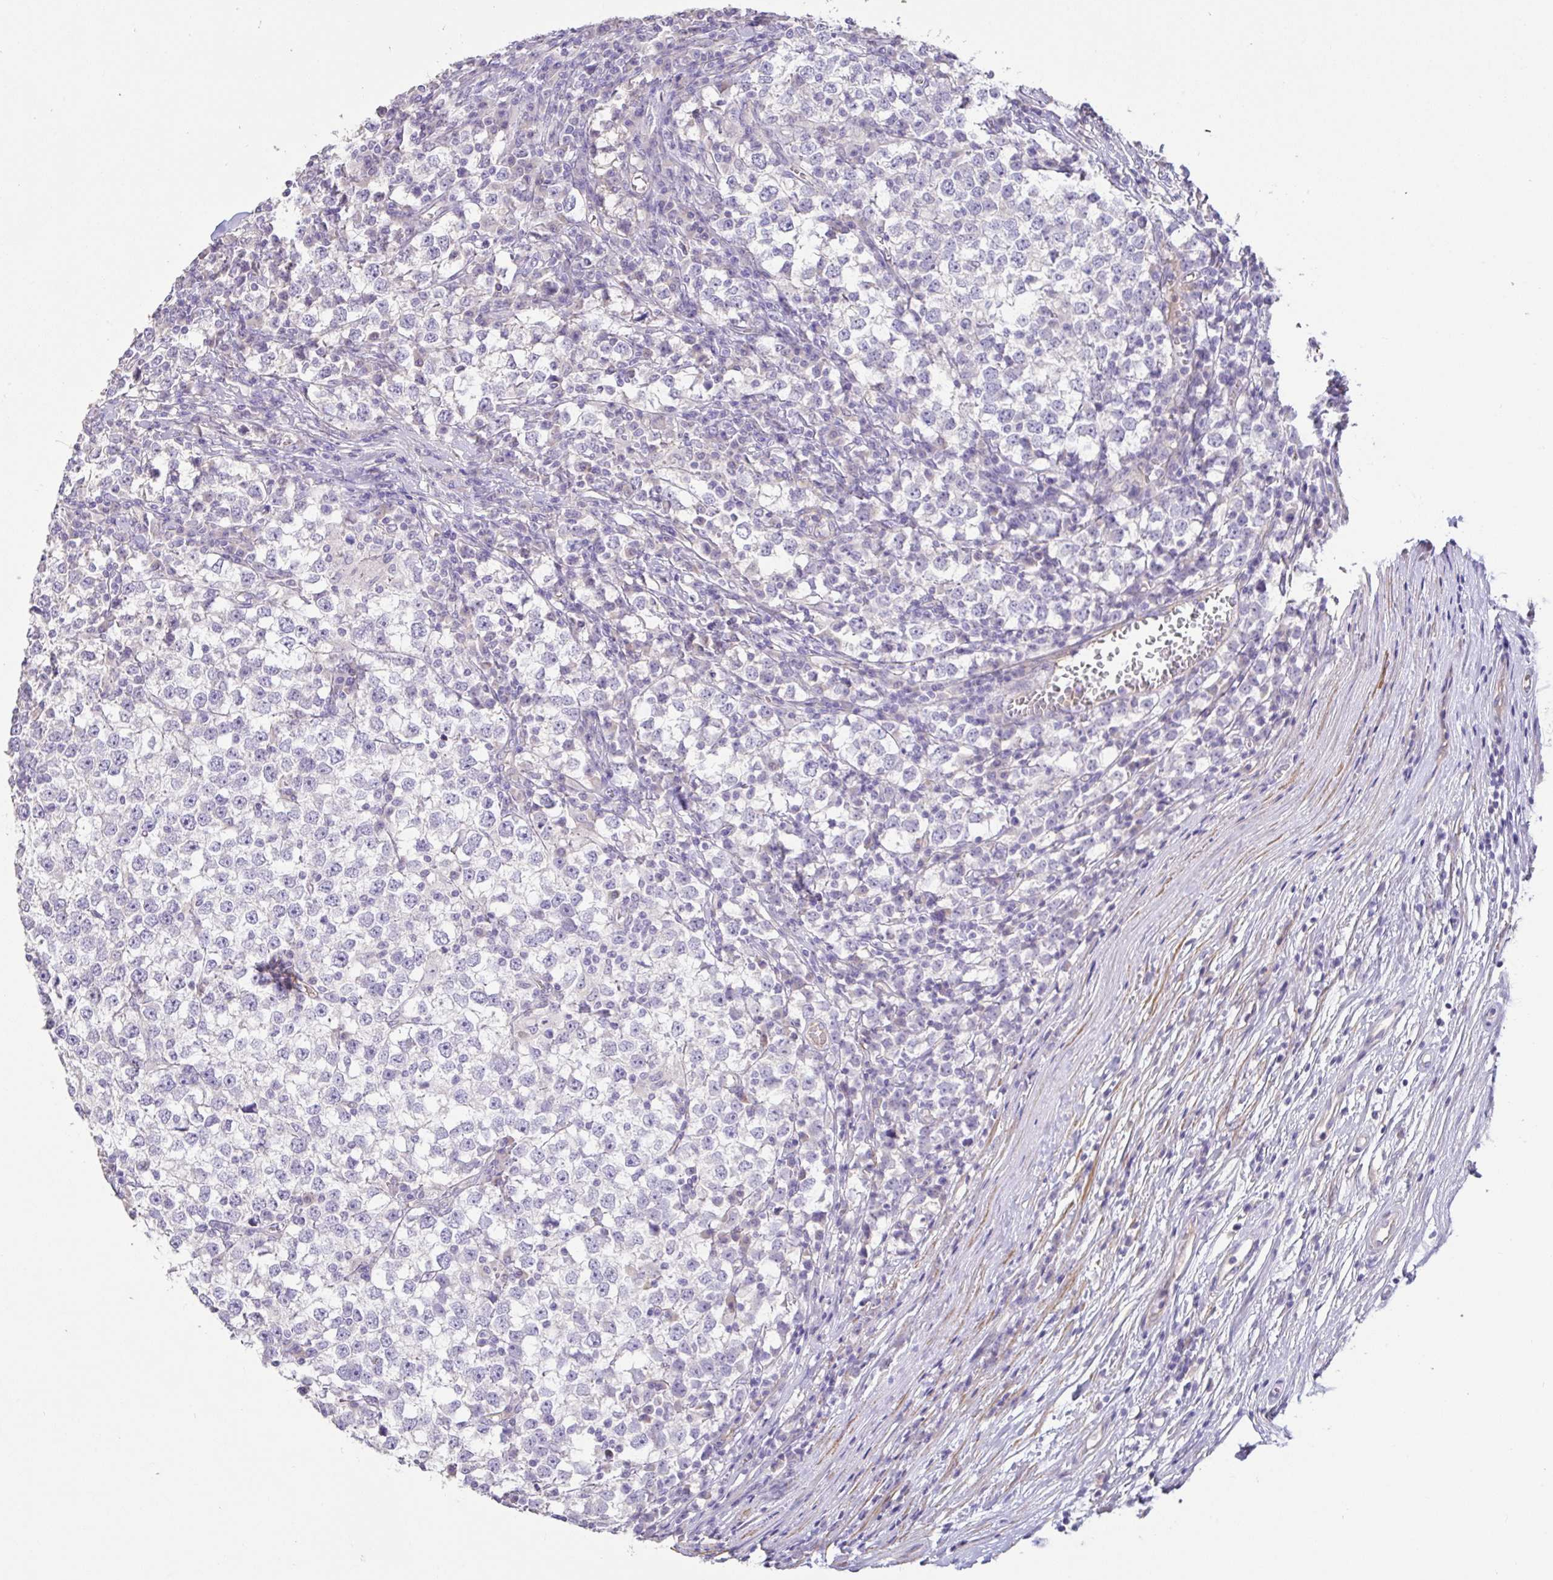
{"staining": {"intensity": "negative", "quantity": "none", "location": "none"}, "tissue": "testis cancer", "cell_type": "Tumor cells", "image_type": "cancer", "snomed": [{"axis": "morphology", "description": "Seminoma, NOS"}, {"axis": "topography", "description": "Testis"}], "caption": "Image shows no significant protein staining in tumor cells of testis seminoma.", "gene": "PYGM", "patient": {"sex": "male", "age": 65}}